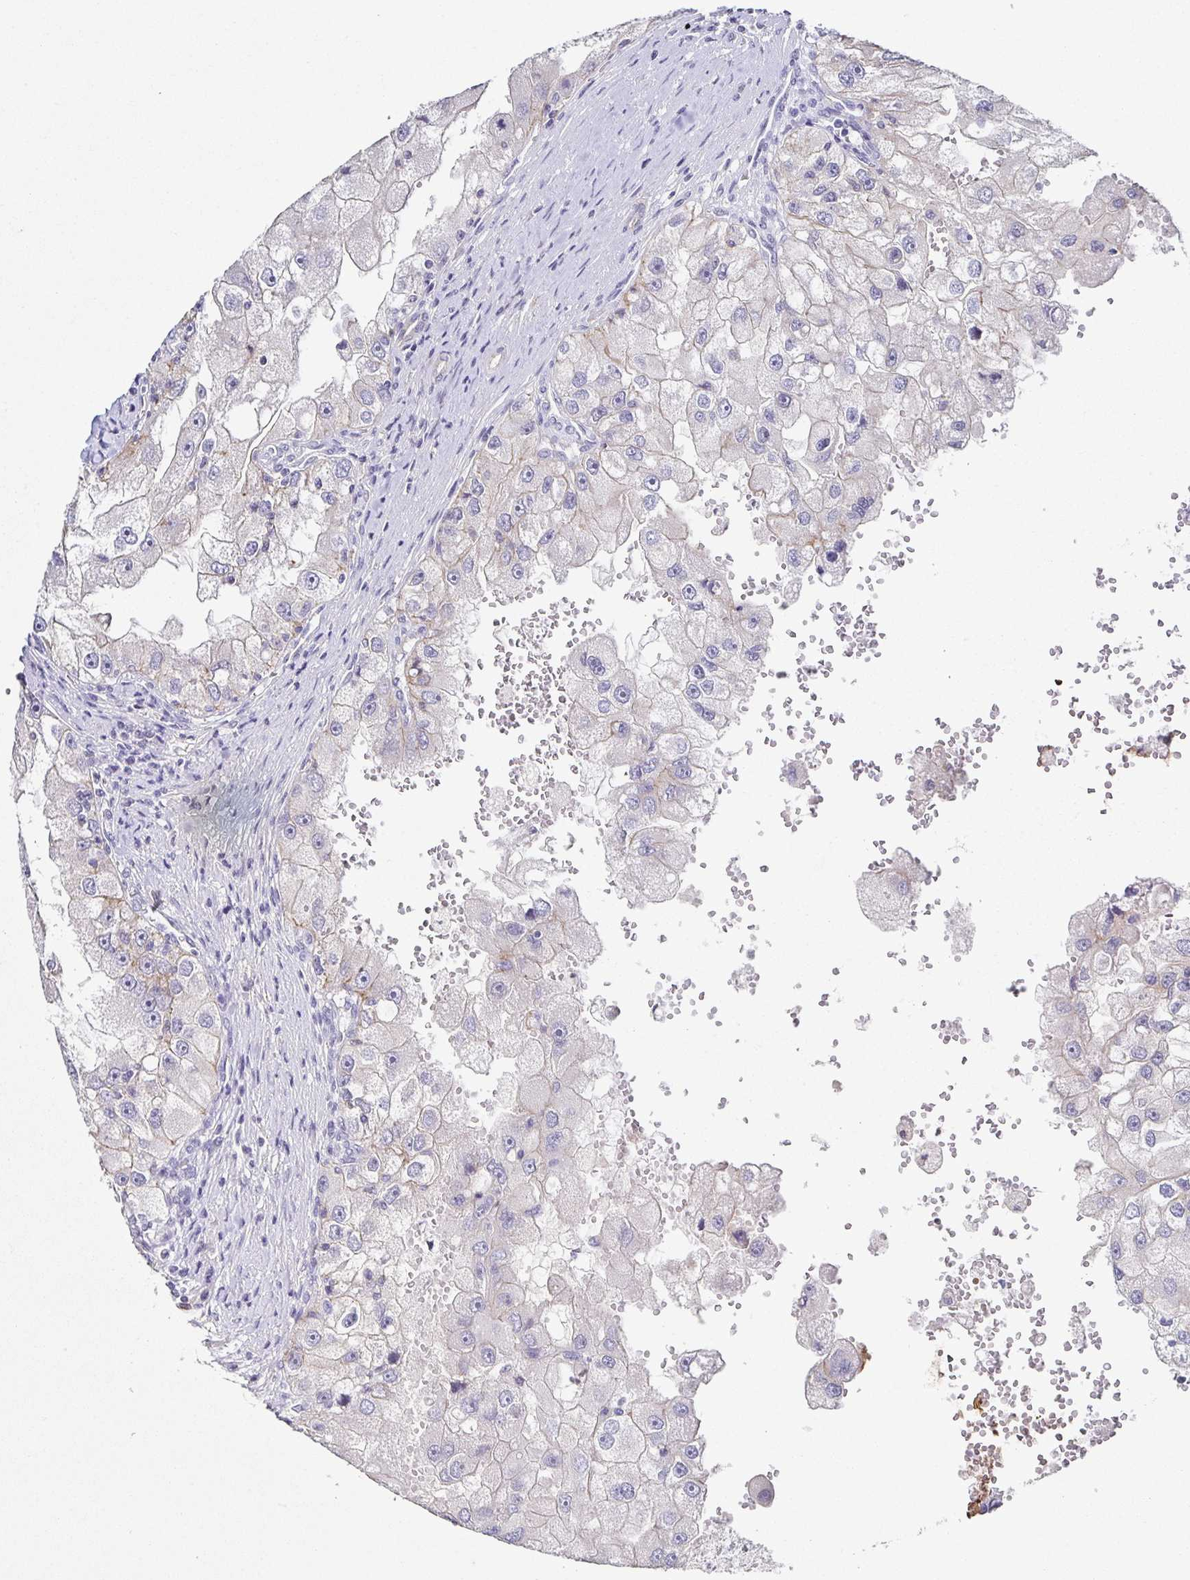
{"staining": {"intensity": "weak", "quantity": "<25%", "location": "cytoplasmic/membranous"}, "tissue": "renal cancer", "cell_type": "Tumor cells", "image_type": "cancer", "snomed": [{"axis": "morphology", "description": "Adenocarcinoma, NOS"}, {"axis": "topography", "description": "Kidney"}], "caption": "An IHC histopathology image of renal adenocarcinoma is shown. There is no staining in tumor cells of renal adenocarcinoma.", "gene": "PIWIL3", "patient": {"sex": "male", "age": 63}}